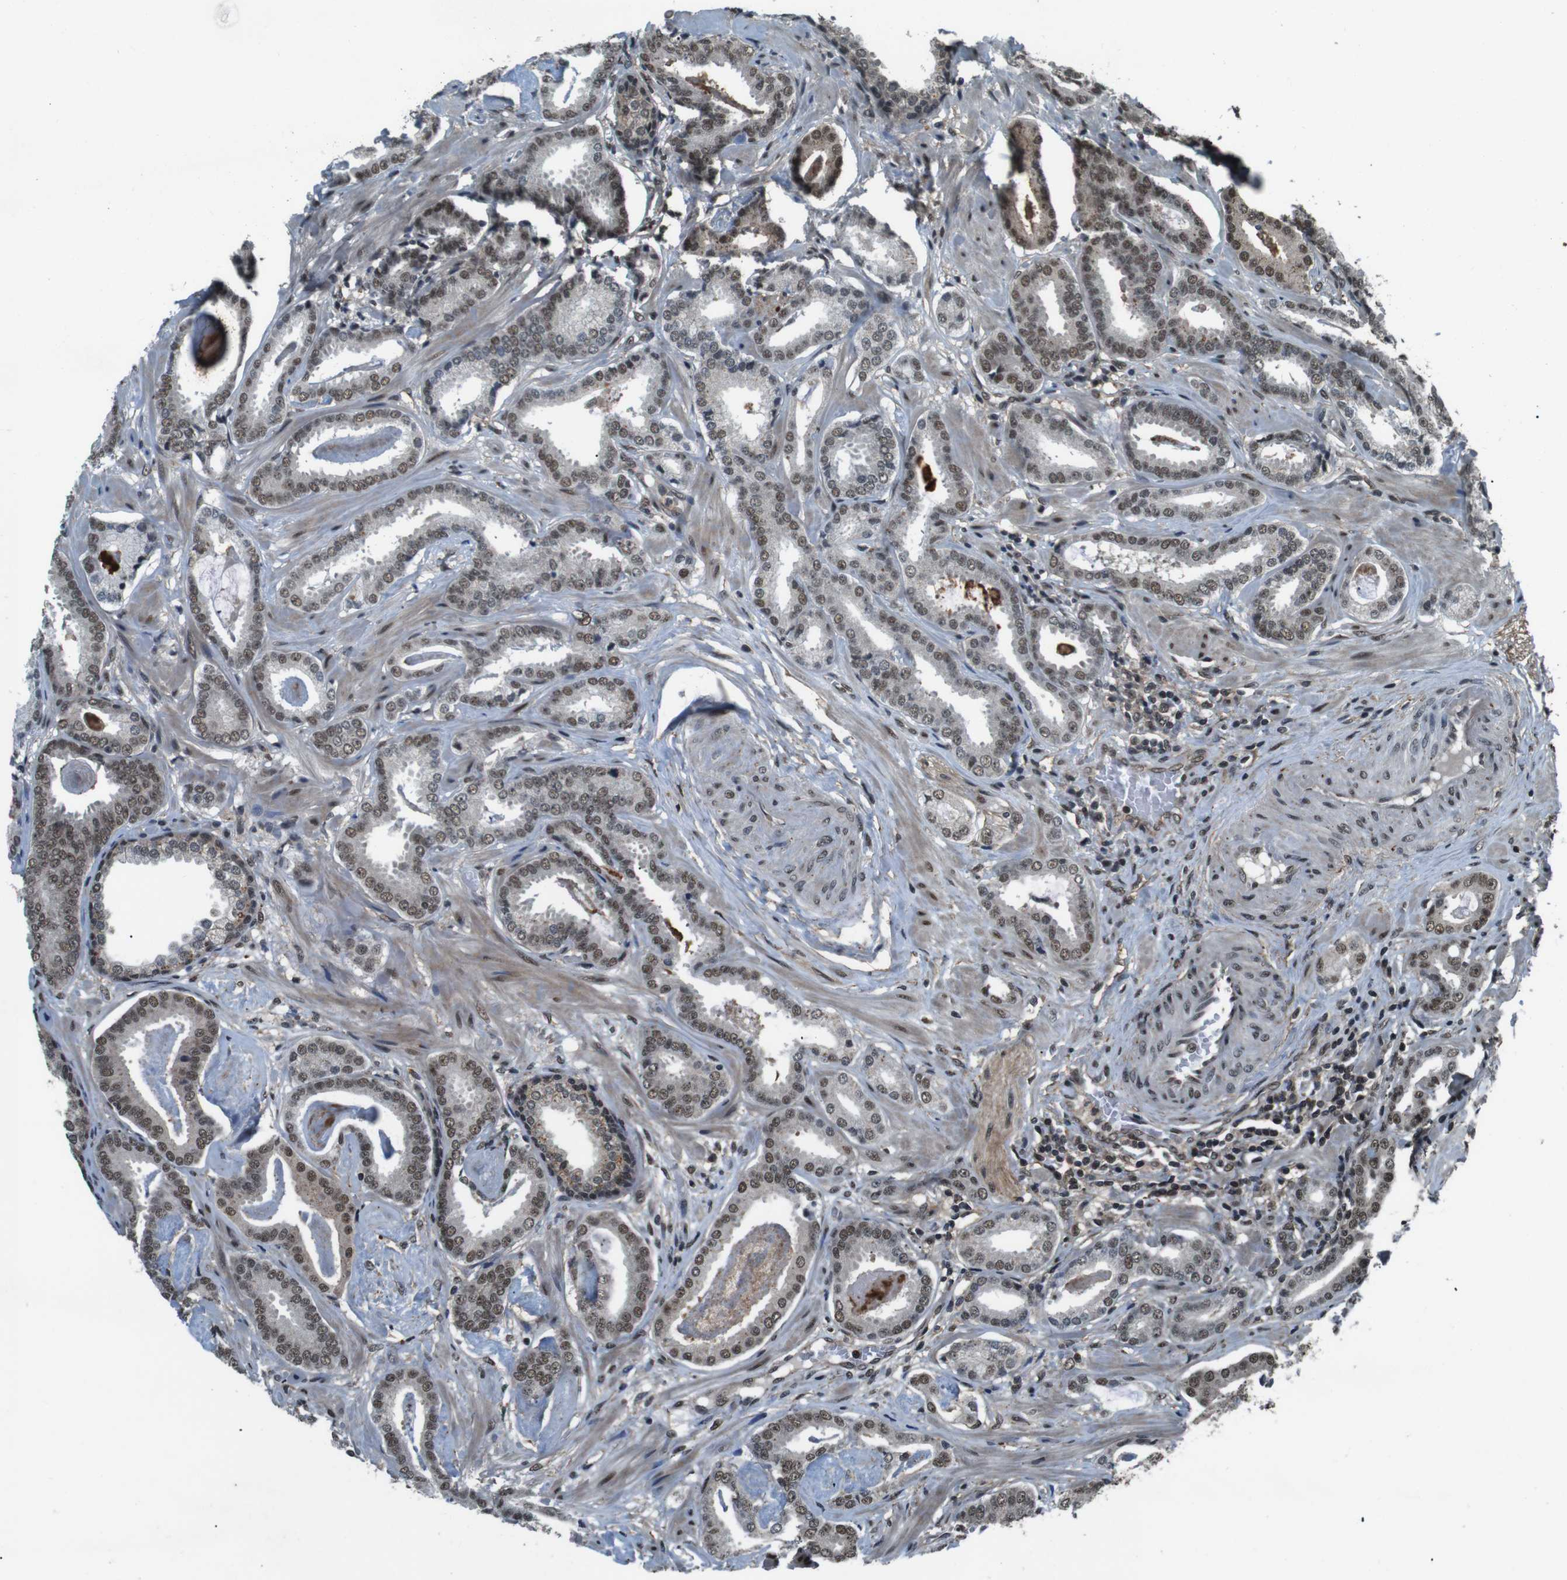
{"staining": {"intensity": "moderate", "quantity": ">75%", "location": "nuclear"}, "tissue": "prostate cancer", "cell_type": "Tumor cells", "image_type": "cancer", "snomed": [{"axis": "morphology", "description": "Adenocarcinoma, Low grade"}, {"axis": "topography", "description": "Prostate"}], "caption": "Moderate nuclear expression is seen in about >75% of tumor cells in low-grade adenocarcinoma (prostate).", "gene": "NR4A2", "patient": {"sex": "male", "age": 53}}